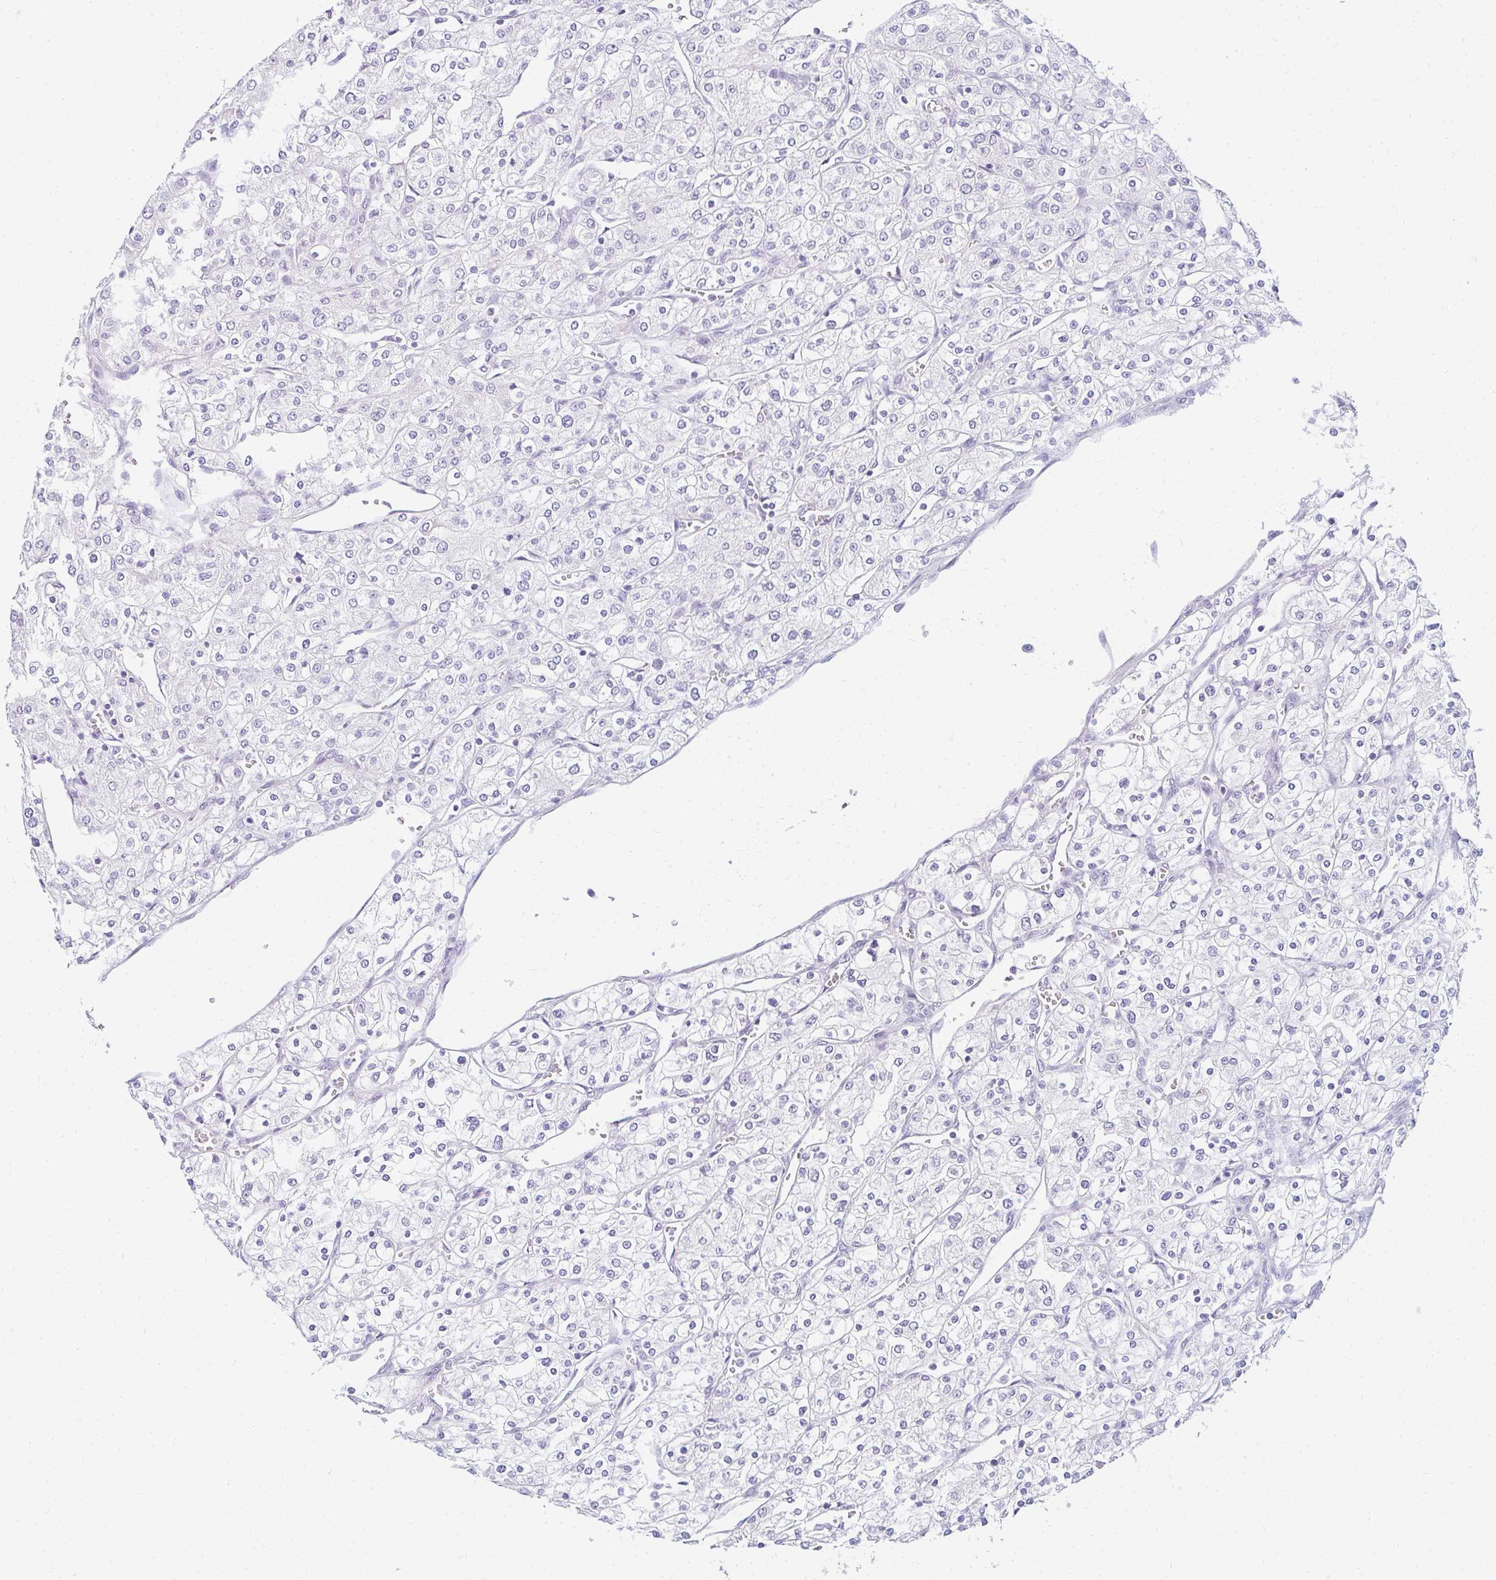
{"staining": {"intensity": "negative", "quantity": "none", "location": "none"}, "tissue": "renal cancer", "cell_type": "Tumor cells", "image_type": "cancer", "snomed": [{"axis": "morphology", "description": "Adenocarcinoma, NOS"}, {"axis": "topography", "description": "Kidney"}], "caption": "A micrograph of renal cancer stained for a protein demonstrates no brown staining in tumor cells. (Brightfield microscopy of DAB immunohistochemistry (IHC) at high magnification).", "gene": "PPP1R3G", "patient": {"sex": "male", "age": 80}}